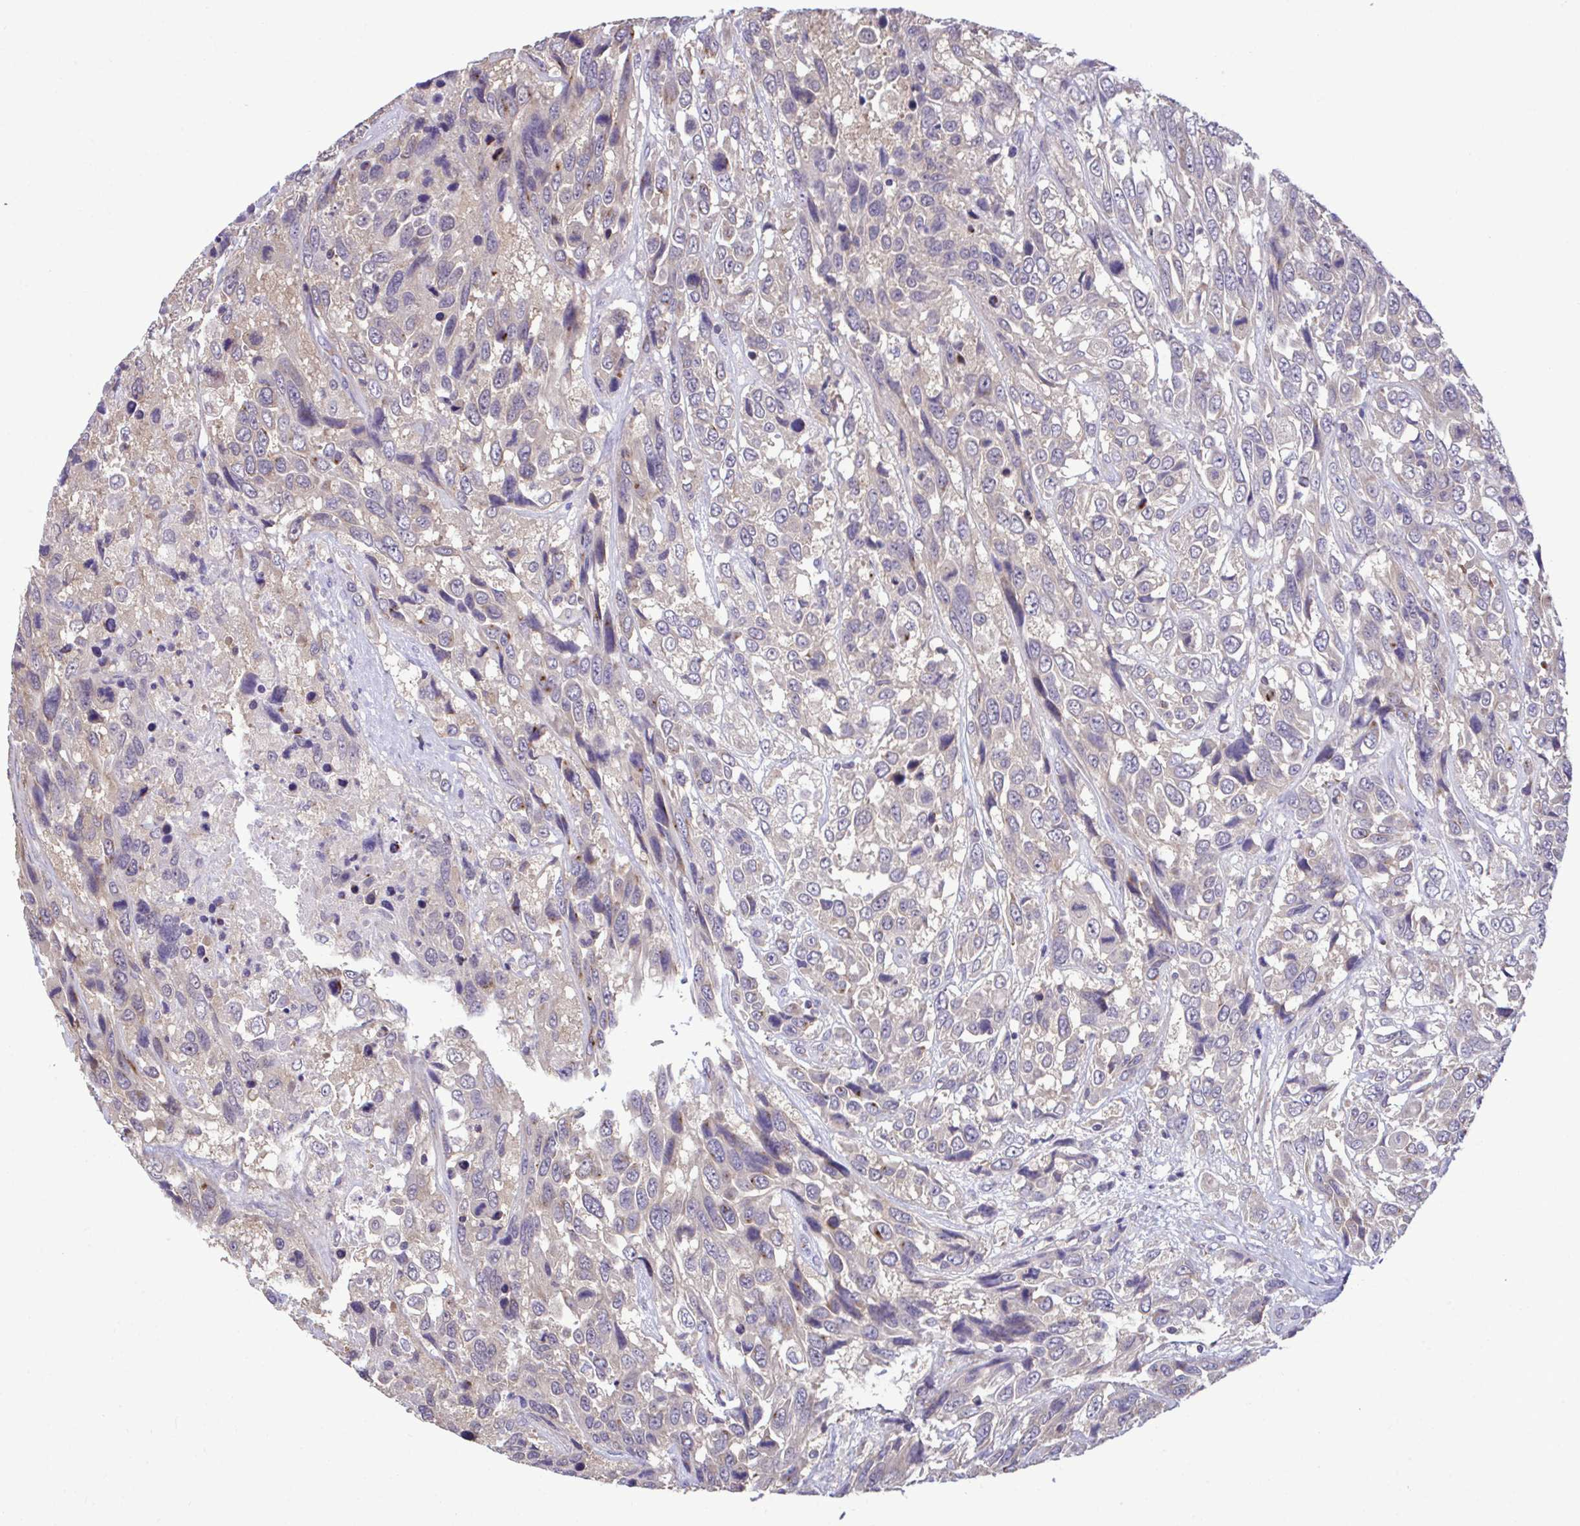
{"staining": {"intensity": "moderate", "quantity": "<25%", "location": "cytoplasmic/membranous"}, "tissue": "urothelial cancer", "cell_type": "Tumor cells", "image_type": "cancer", "snomed": [{"axis": "morphology", "description": "Urothelial carcinoma, High grade"}, {"axis": "topography", "description": "Urinary bladder"}], "caption": "Protein analysis of high-grade urothelial carcinoma tissue reveals moderate cytoplasmic/membranous positivity in approximately <25% of tumor cells.", "gene": "SARS2", "patient": {"sex": "female", "age": 70}}